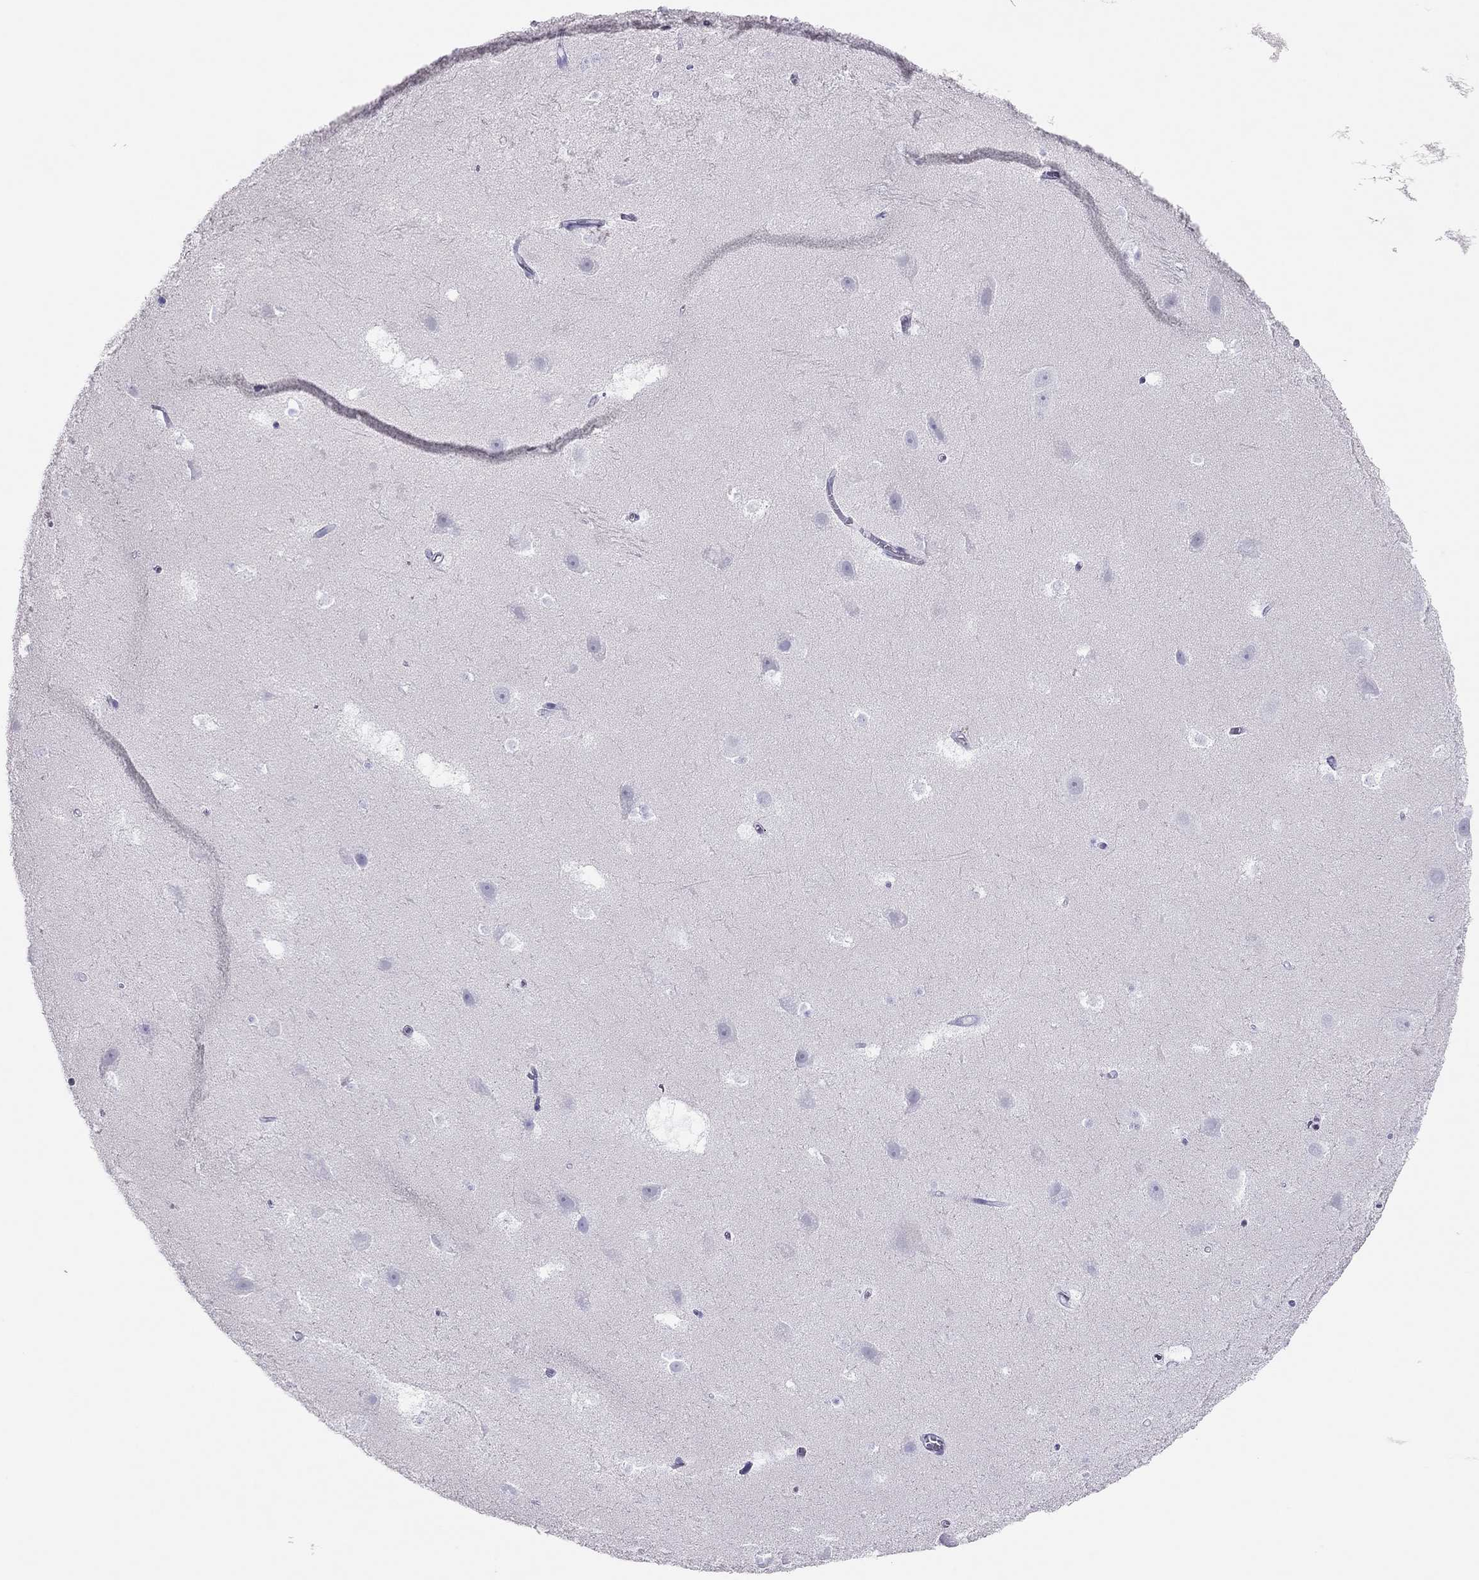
{"staining": {"intensity": "negative", "quantity": "none", "location": "none"}, "tissue": "hippocampus", "cell_type": "Glial cells", "image_type": "normal", "snomed": [{"axis": "morphology", "description": "Normal tissue, NOS"}, {"axis": "topography", "description": "Hippocampus"}], "caption": "The immunohistochemistry (IHC) photomicrograph has no significant staining in glial cells of hippocampus.", "gene": "TSHB", "patient": {"sex": "male", "age": 26}}